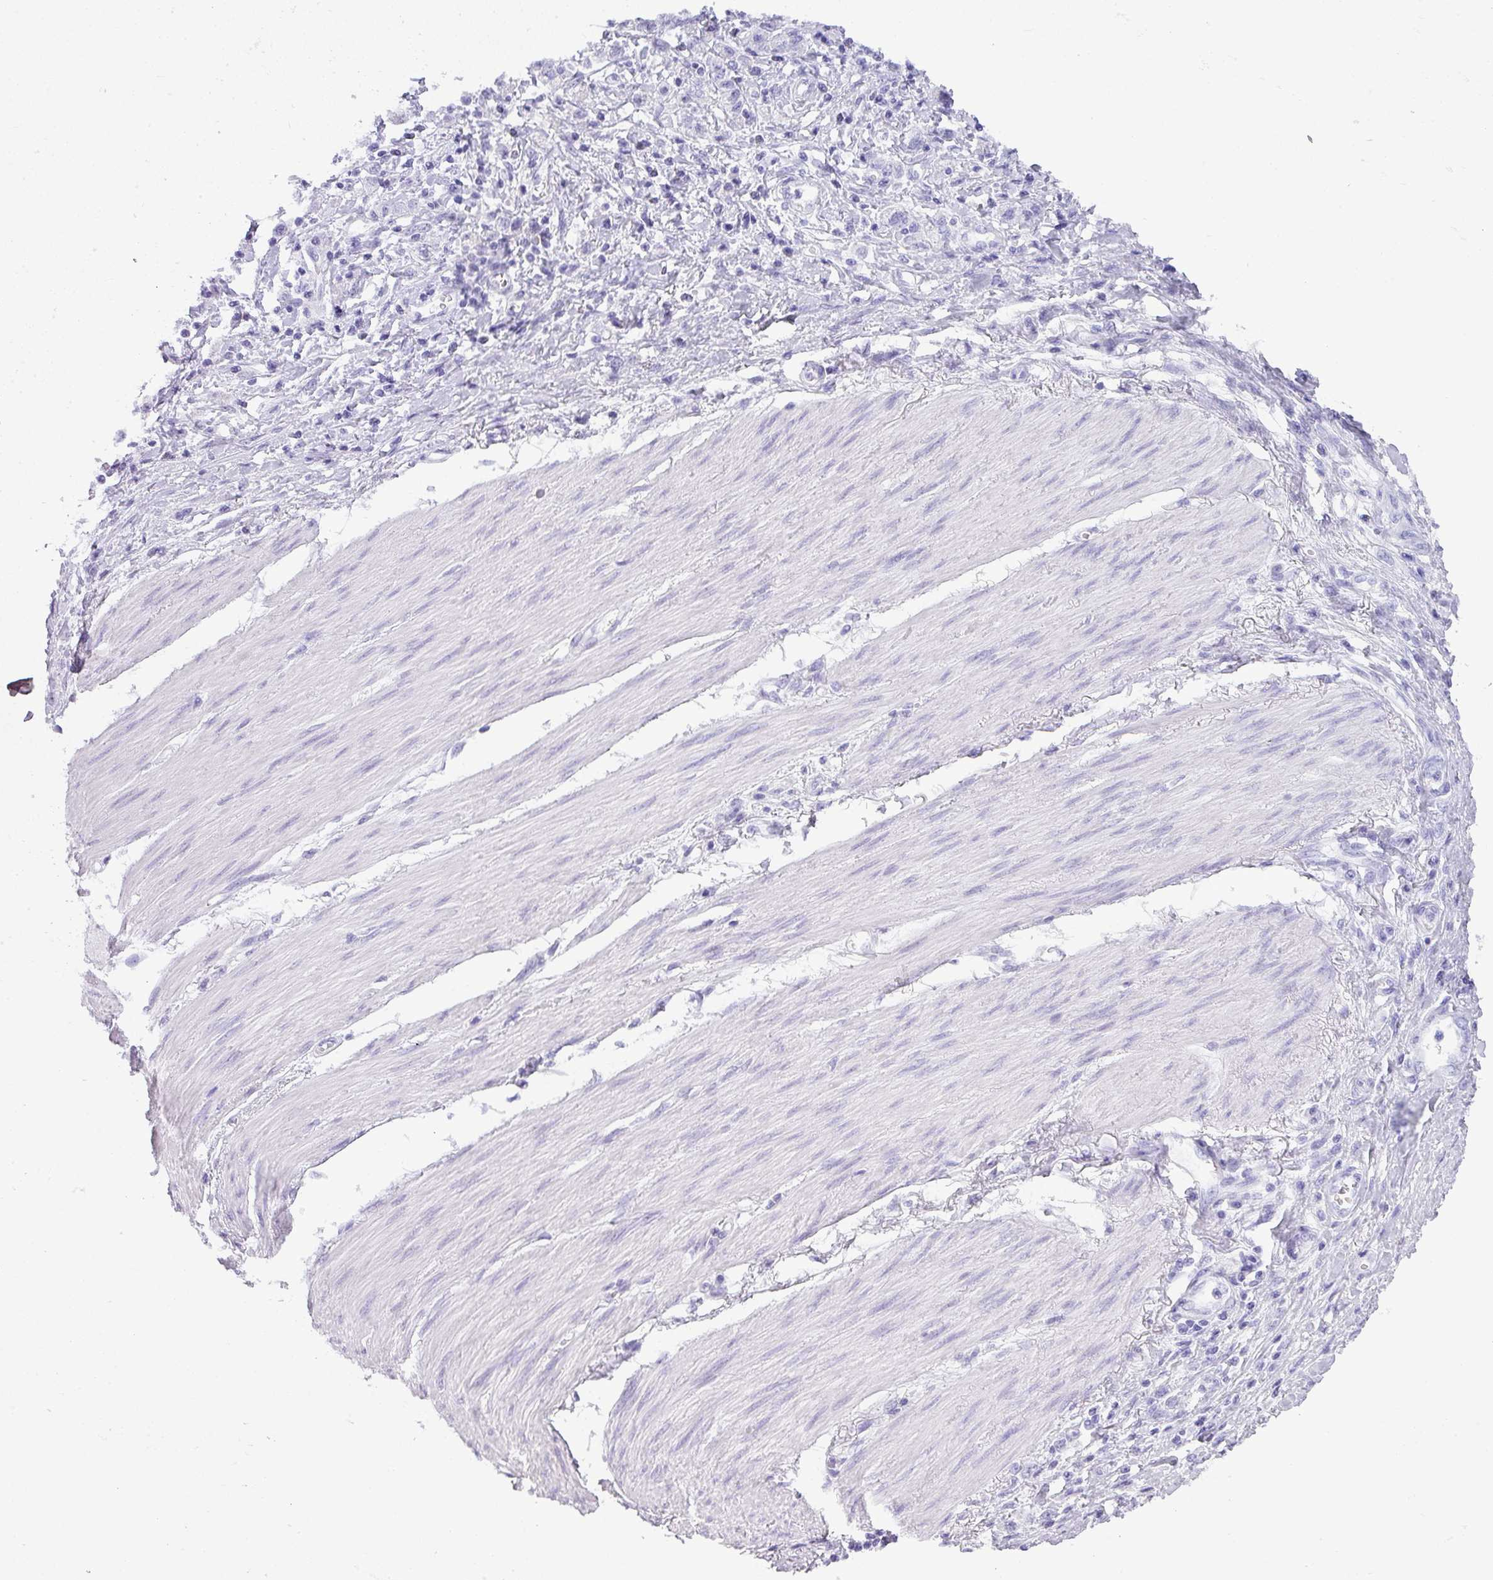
{"staining": {"intensity": "negative", "quantity": "none", "location": "none"}, "tissue": "stomach cancer", "cell_type": "Tumor cells", "image_type": "cancer", "snomed": [{"axis": "morphology", "description": "Adenocarcinoma, NOS"}, {"axis": "topography", "description": "Stomach"}], "caption": "A micrograph of human stomach adenocarcinoma is negative for staining in tumor cells.", "gene": "ZNF568", "patient": {"sex": "female", "age": 76}}